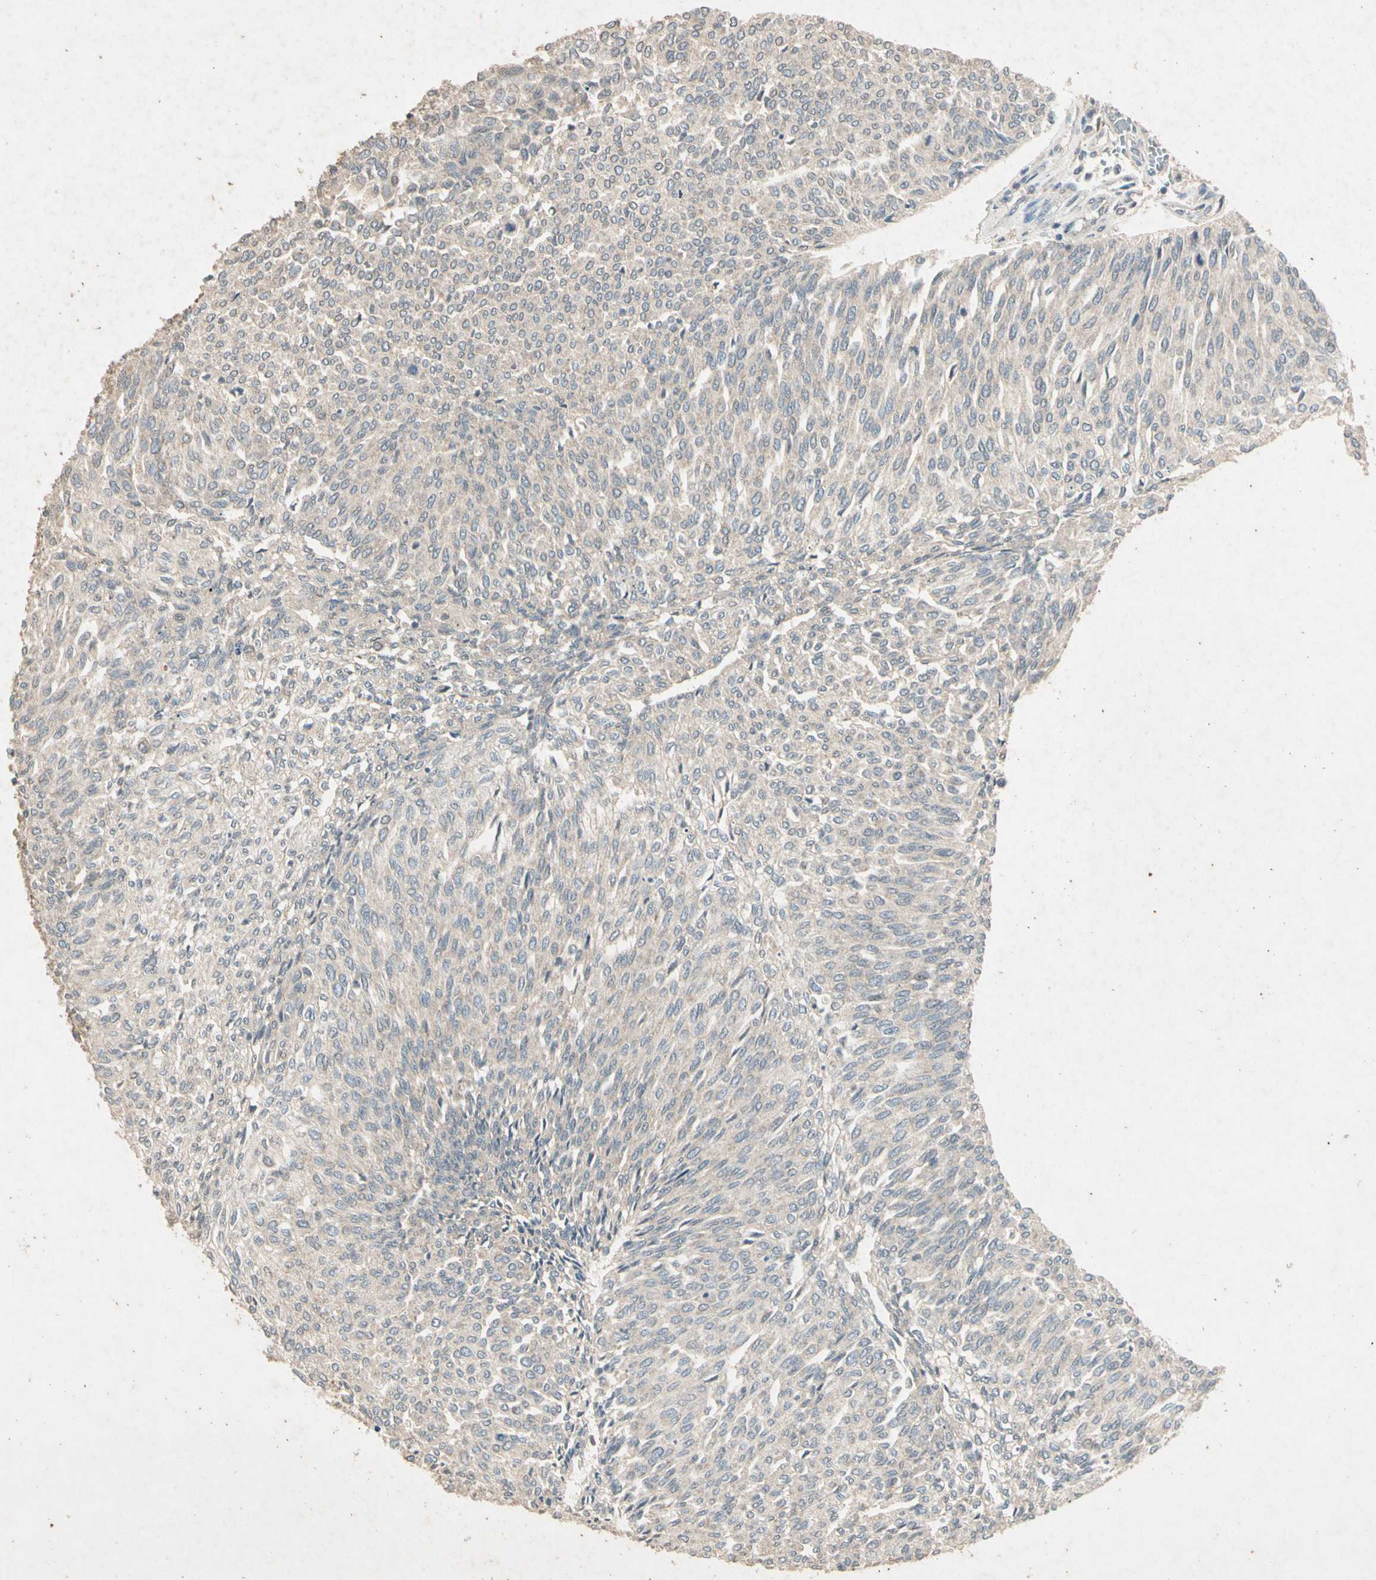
{"staining": {"intensity": "weak", "quantity": "25%-75%", "location": "cytoplasmic/membranous"}, "tissue": "urothelial cancer", "cell_type": "Tumor cells", "image_type": "cancer", "snomed": [{"axis": "morphology", "description": "Urothelial carcinoma, Low grade"}, {"axis": "topography", "description": "Urinary bladder"}], "caption": "IHC (DAB (3,3'-diaminobenzidine)) staining of low-grade urothelial carcinoma exhibits weak cytoplasmic/membranous protein expression in approximately 25%-75% of tumor cells.", "gene": "GPLD1", "patient": {"sex": "female", "age": 79}}